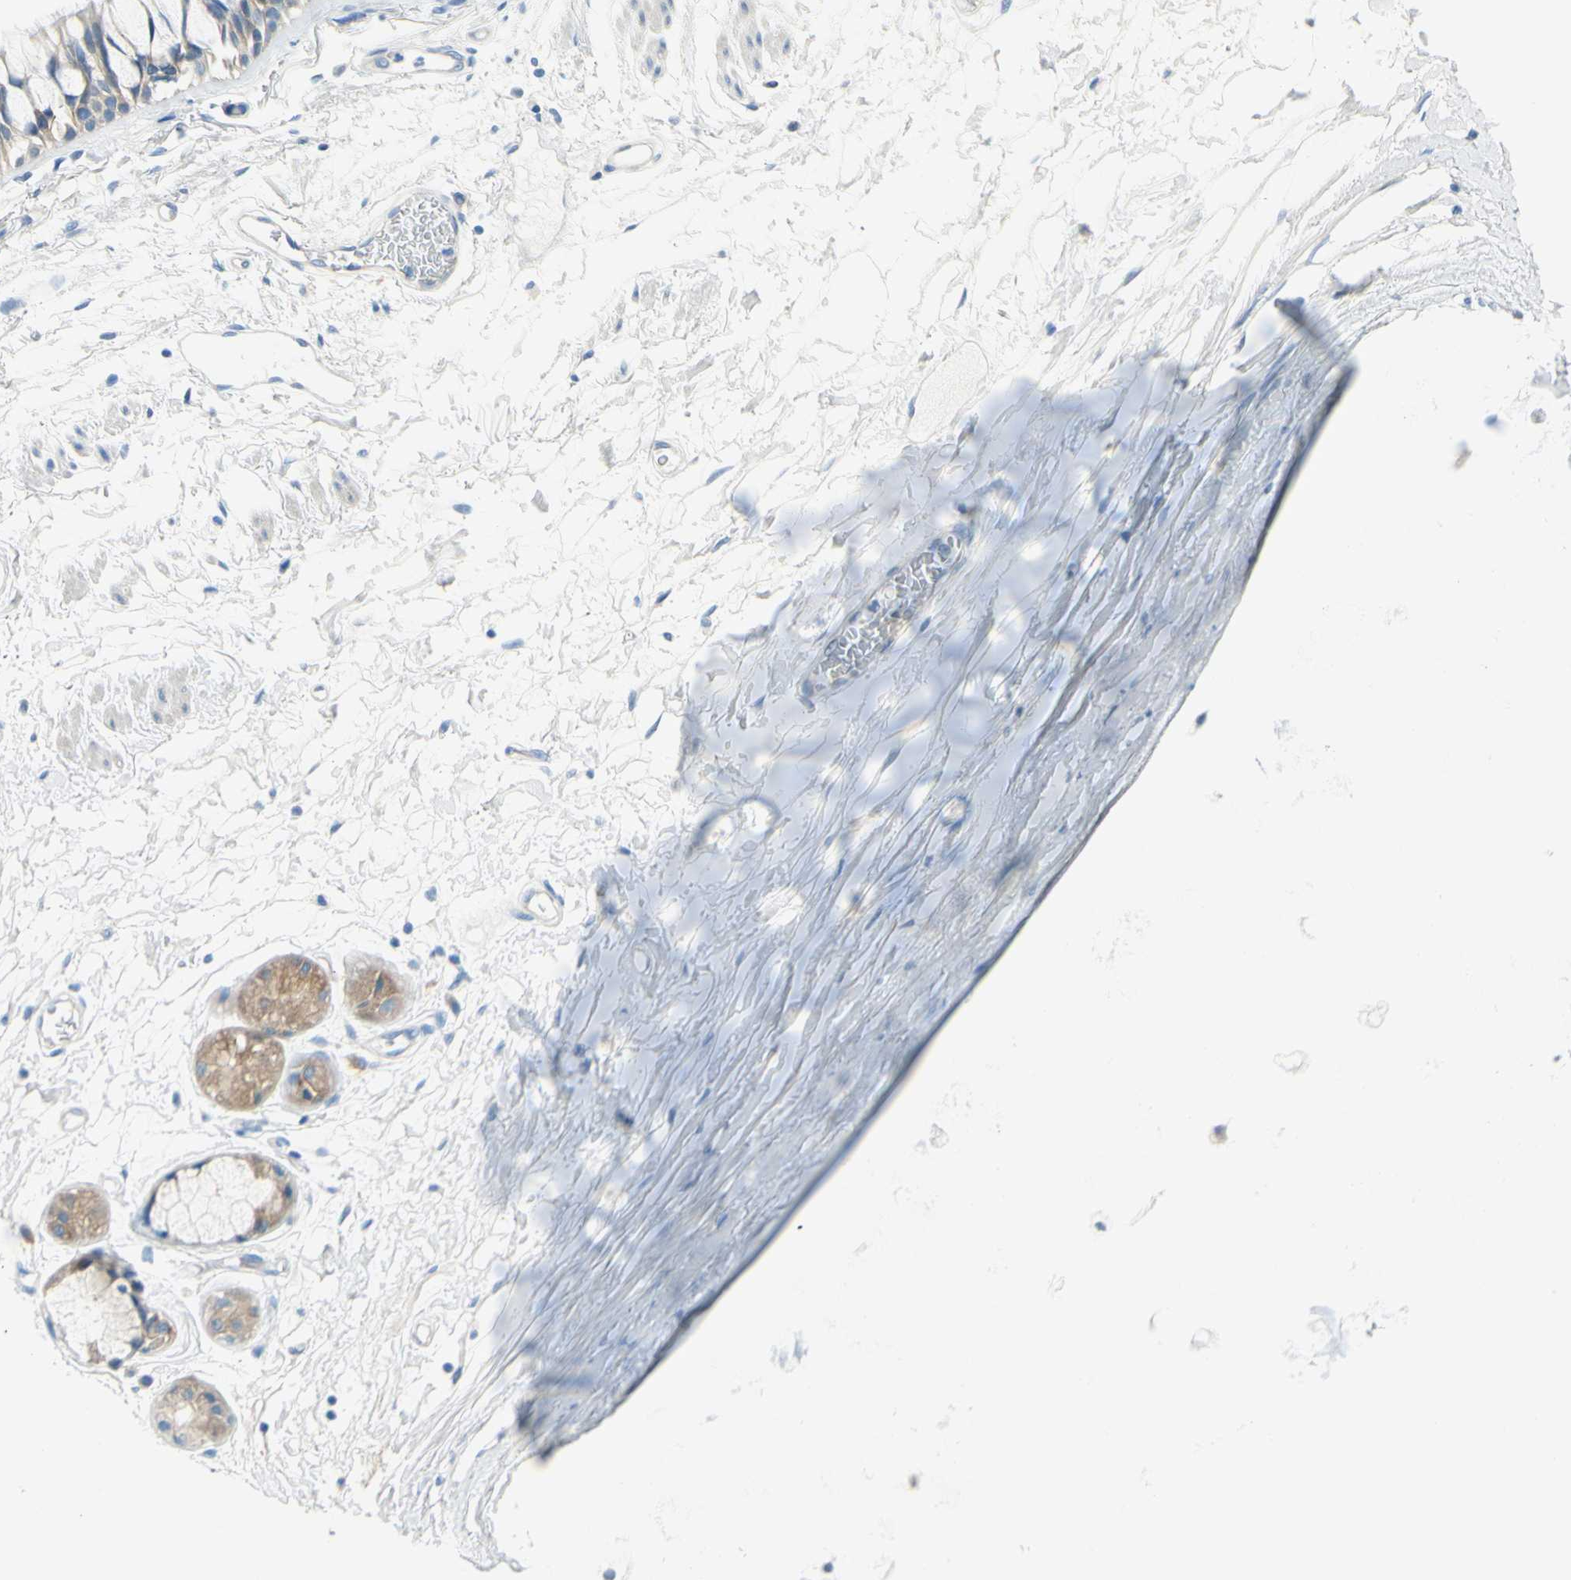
{"staining": {"intensity": "weak", "quantity": ">75%", "location": "cytoplasmic/membranous"}, "tissue": "bronchus", "cell_type": "Respiratory epithelial cells", "image_type": "normal", "snomed": [{"axis": "morphology", "description": "Normal tissue, NOS"}, {"axis": "topography", "description": "Bronchus"}], "caption": "Bronchus stained with a brown dye shows weak cytoplasmic/membranous positive expression in approximately >75% of respiratory epithelial cells.", "gene": "FRMD4B", "patient": {"sex": "male", "age": 66}}